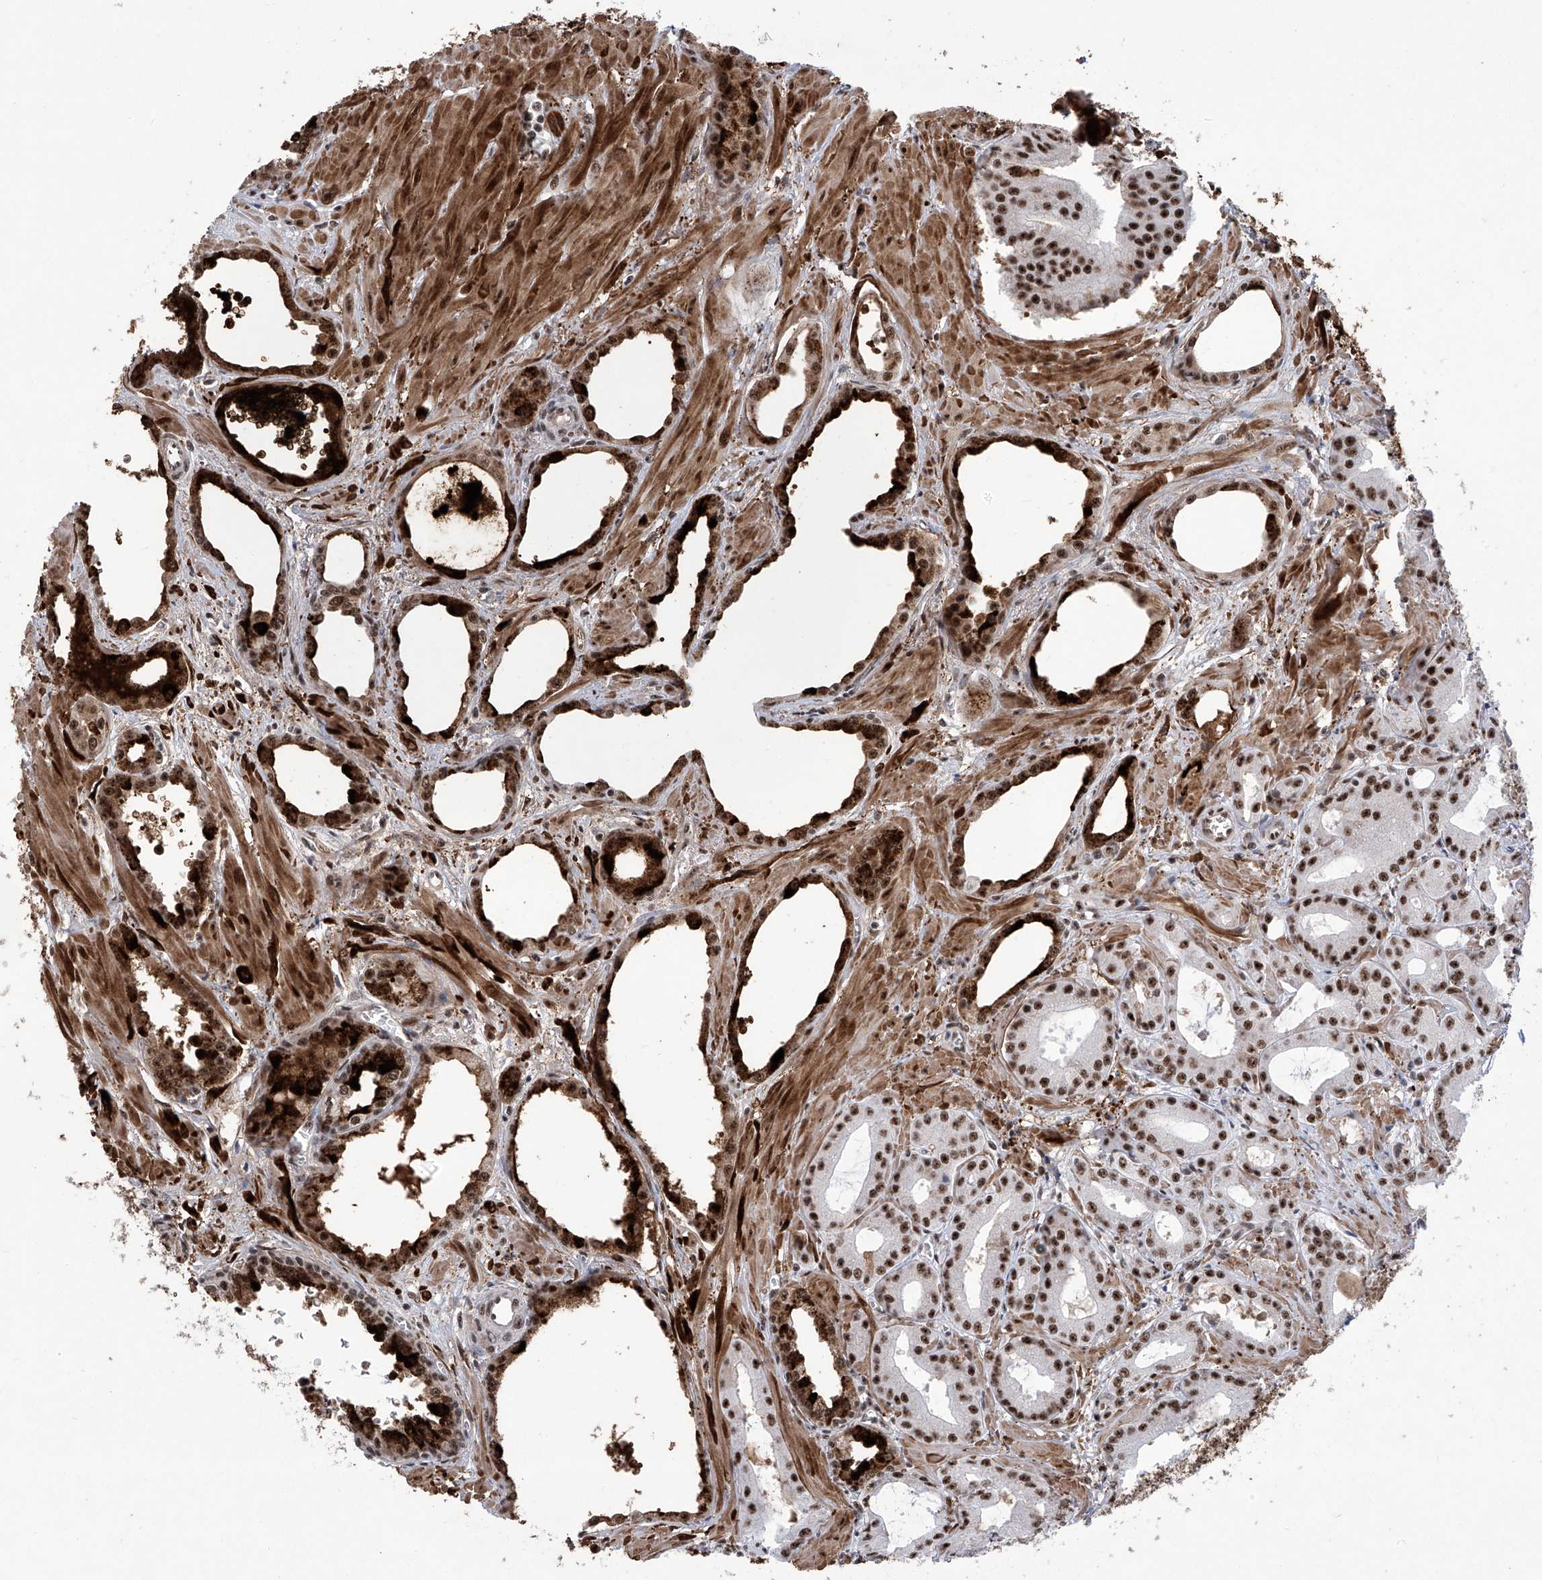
{"staining": {"intensity": "strong", "quantity": ">75%", "location": "cytoplasmic/membranous,nuclear"}, "tissue": "prostate cancer", "cell_type": "Tumor cells", "image_type": "cancer", "snomed": [{"axis": "morphology", "description": "Adenocarcinoma, Low grade"}, {"axis": "topography", "description": "Prostate"}], "caption": "This is a micrograph of immunohistochemistry staining of prostate cancer (adenocarcinoma (low-grade)), which shows strong expression in the cytoplasmic/membranous and nuclear of tumor cells.", "gene": "FBXL4", "patient": {"sex": "male", "age": 67}}